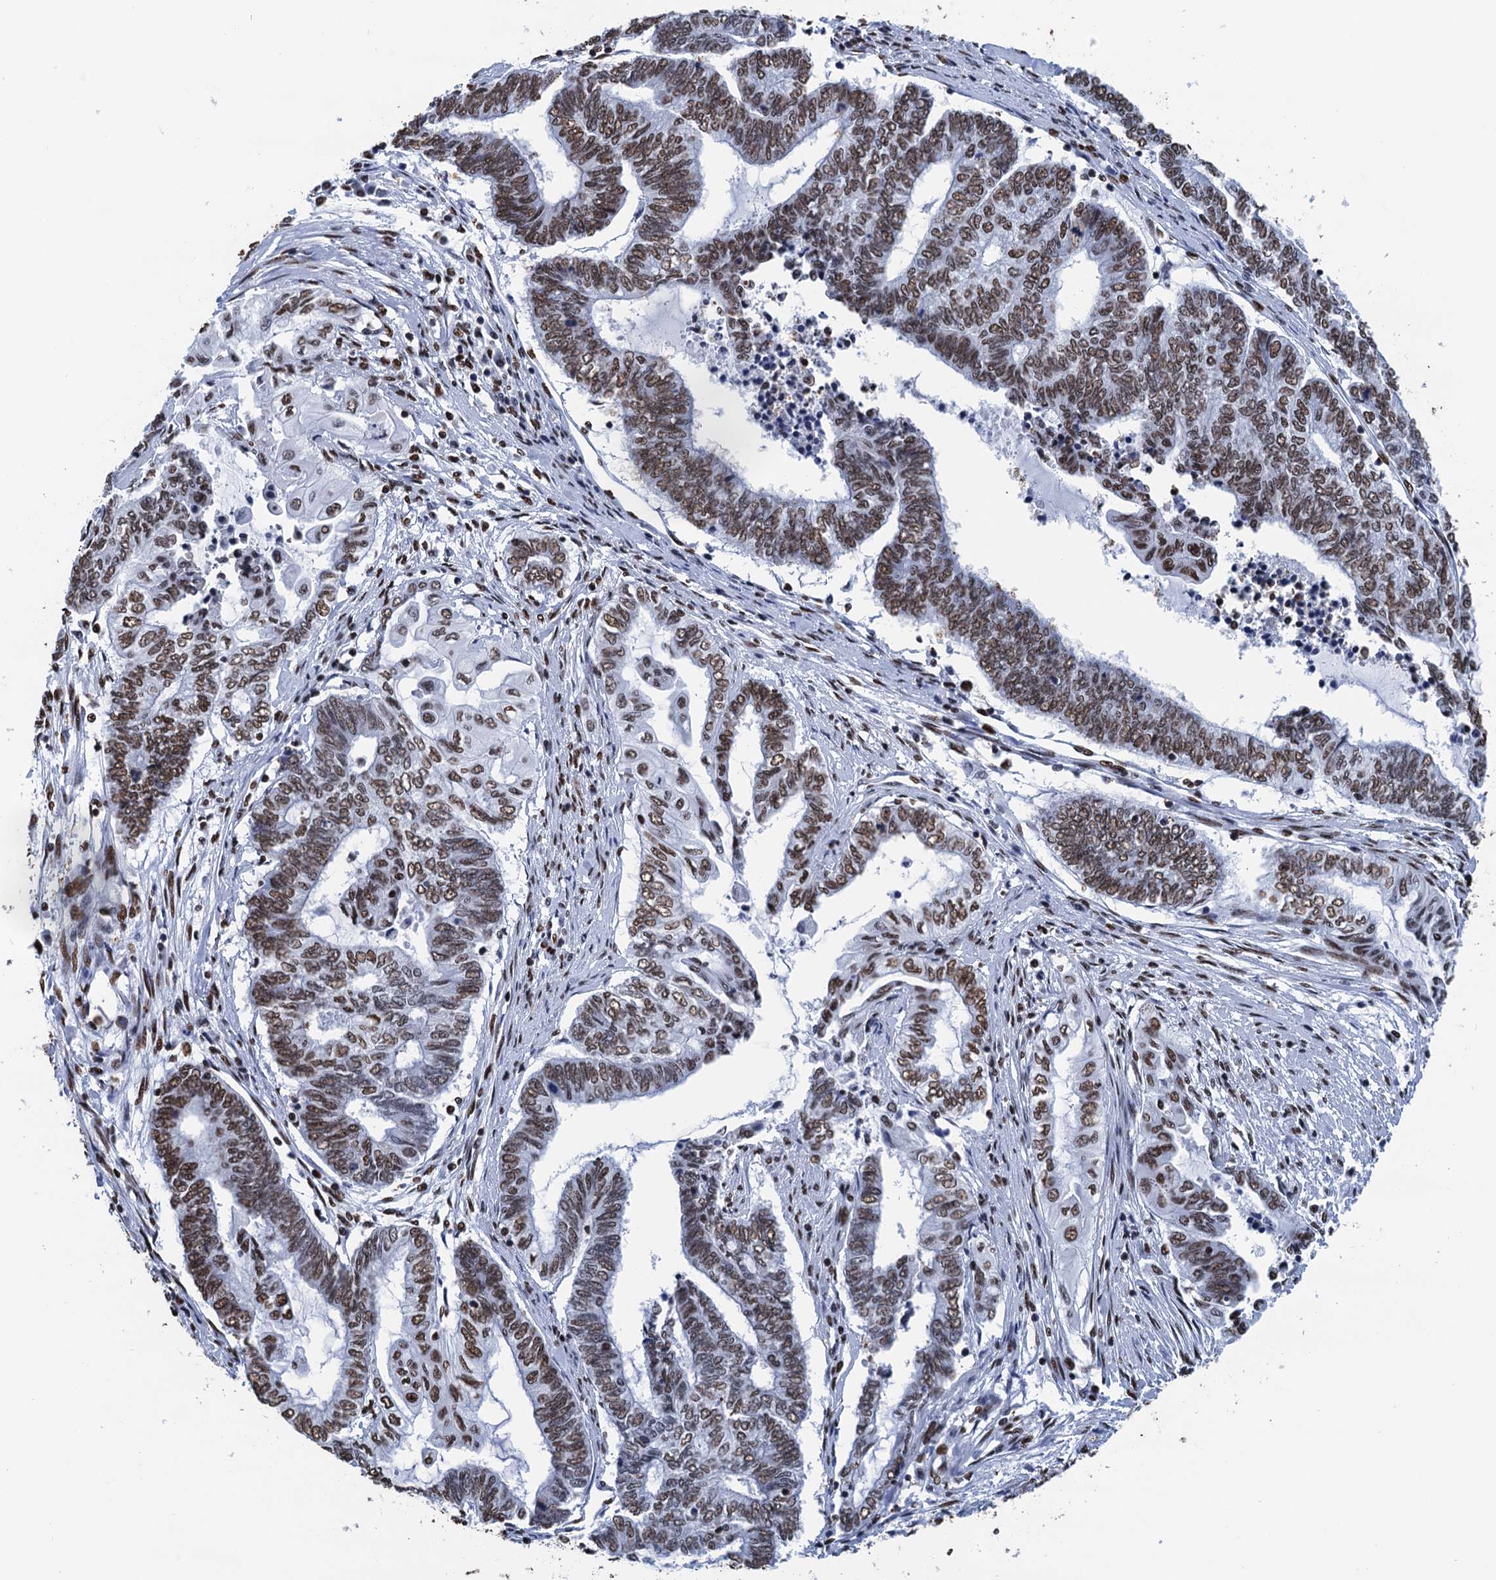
{"staining": {"intensity": "moderate", "quantity": ">75%", "location": "nuclear"}, "tissue": "endometrial cancer", "cell_type": "Tumor cells", "image_type": "cancer", "snomed": [{"axis": "morphology", "description": "Adenocarcinoma, NOS"}, {"axis": "topography", "description": "Uterus"}, {"axis": "topography", "description": "Endometrium"}], "caption": "DAB (3,3'-diaminobenzidine) immunohistochemical staining of endometrial cancer exhibits moderate nuclear protein expression in about >75% of tumor cells.", "gene": "UBA2", "patient": {"sex": "female", "age": 70}}